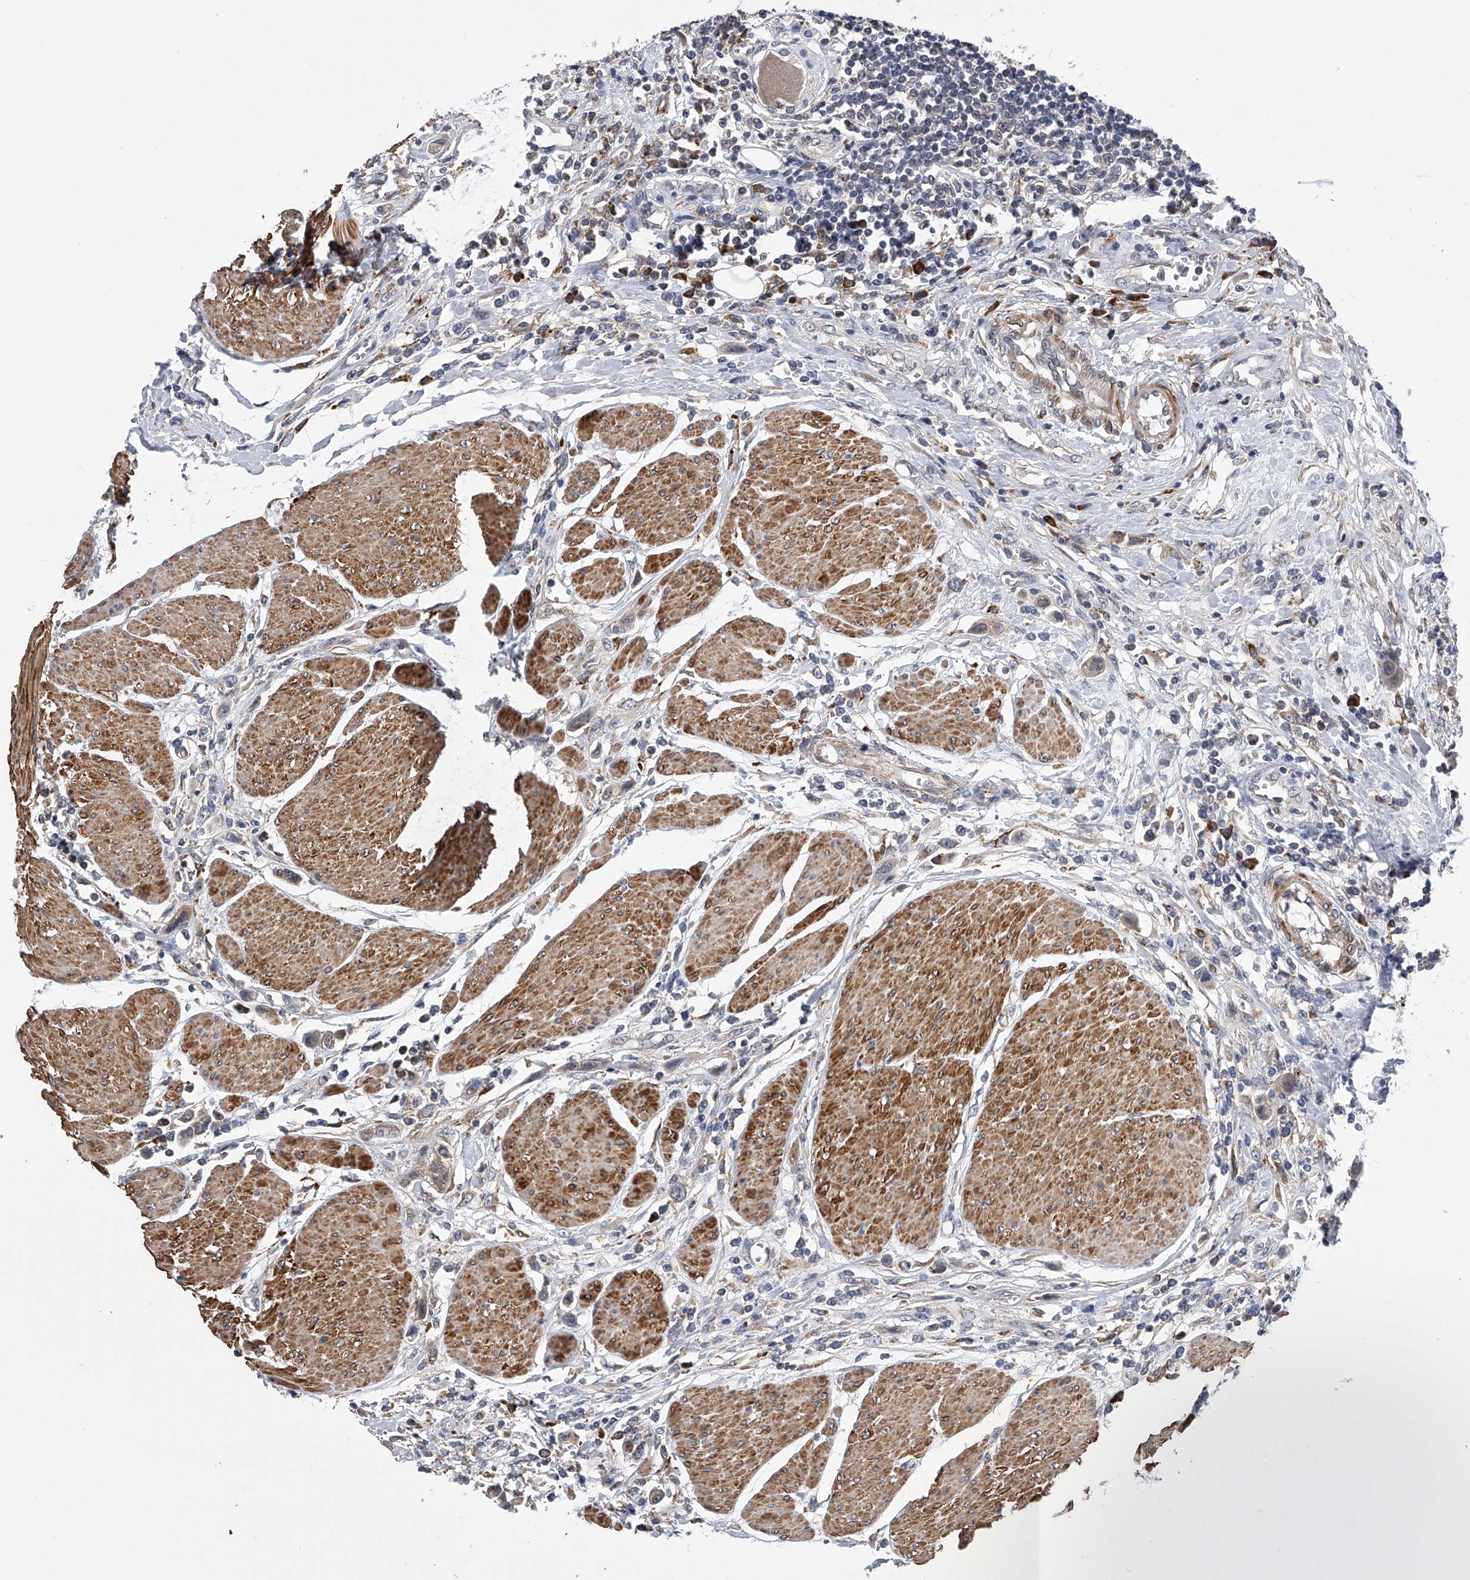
{"staining": {"intensity": "weak", "quantity": "<25%", "location": "cytoplasmic/membranous"}, "tissue": "urothelial cancer", "cell_type": "Tumor cells", "image_type": "cancer", "snomed": [{"axis": "morphology", "description": "Urothelial carcinoma, High grade"}, {"axis": "topography", "description": "Urinary bladder"}], "caption": "The image demonstrates no significant staining in tumor cells of urothelial carcinoma (high-grade).", "gene": "SPOCK1", "patient": {"sex": "male", "age": 50}}